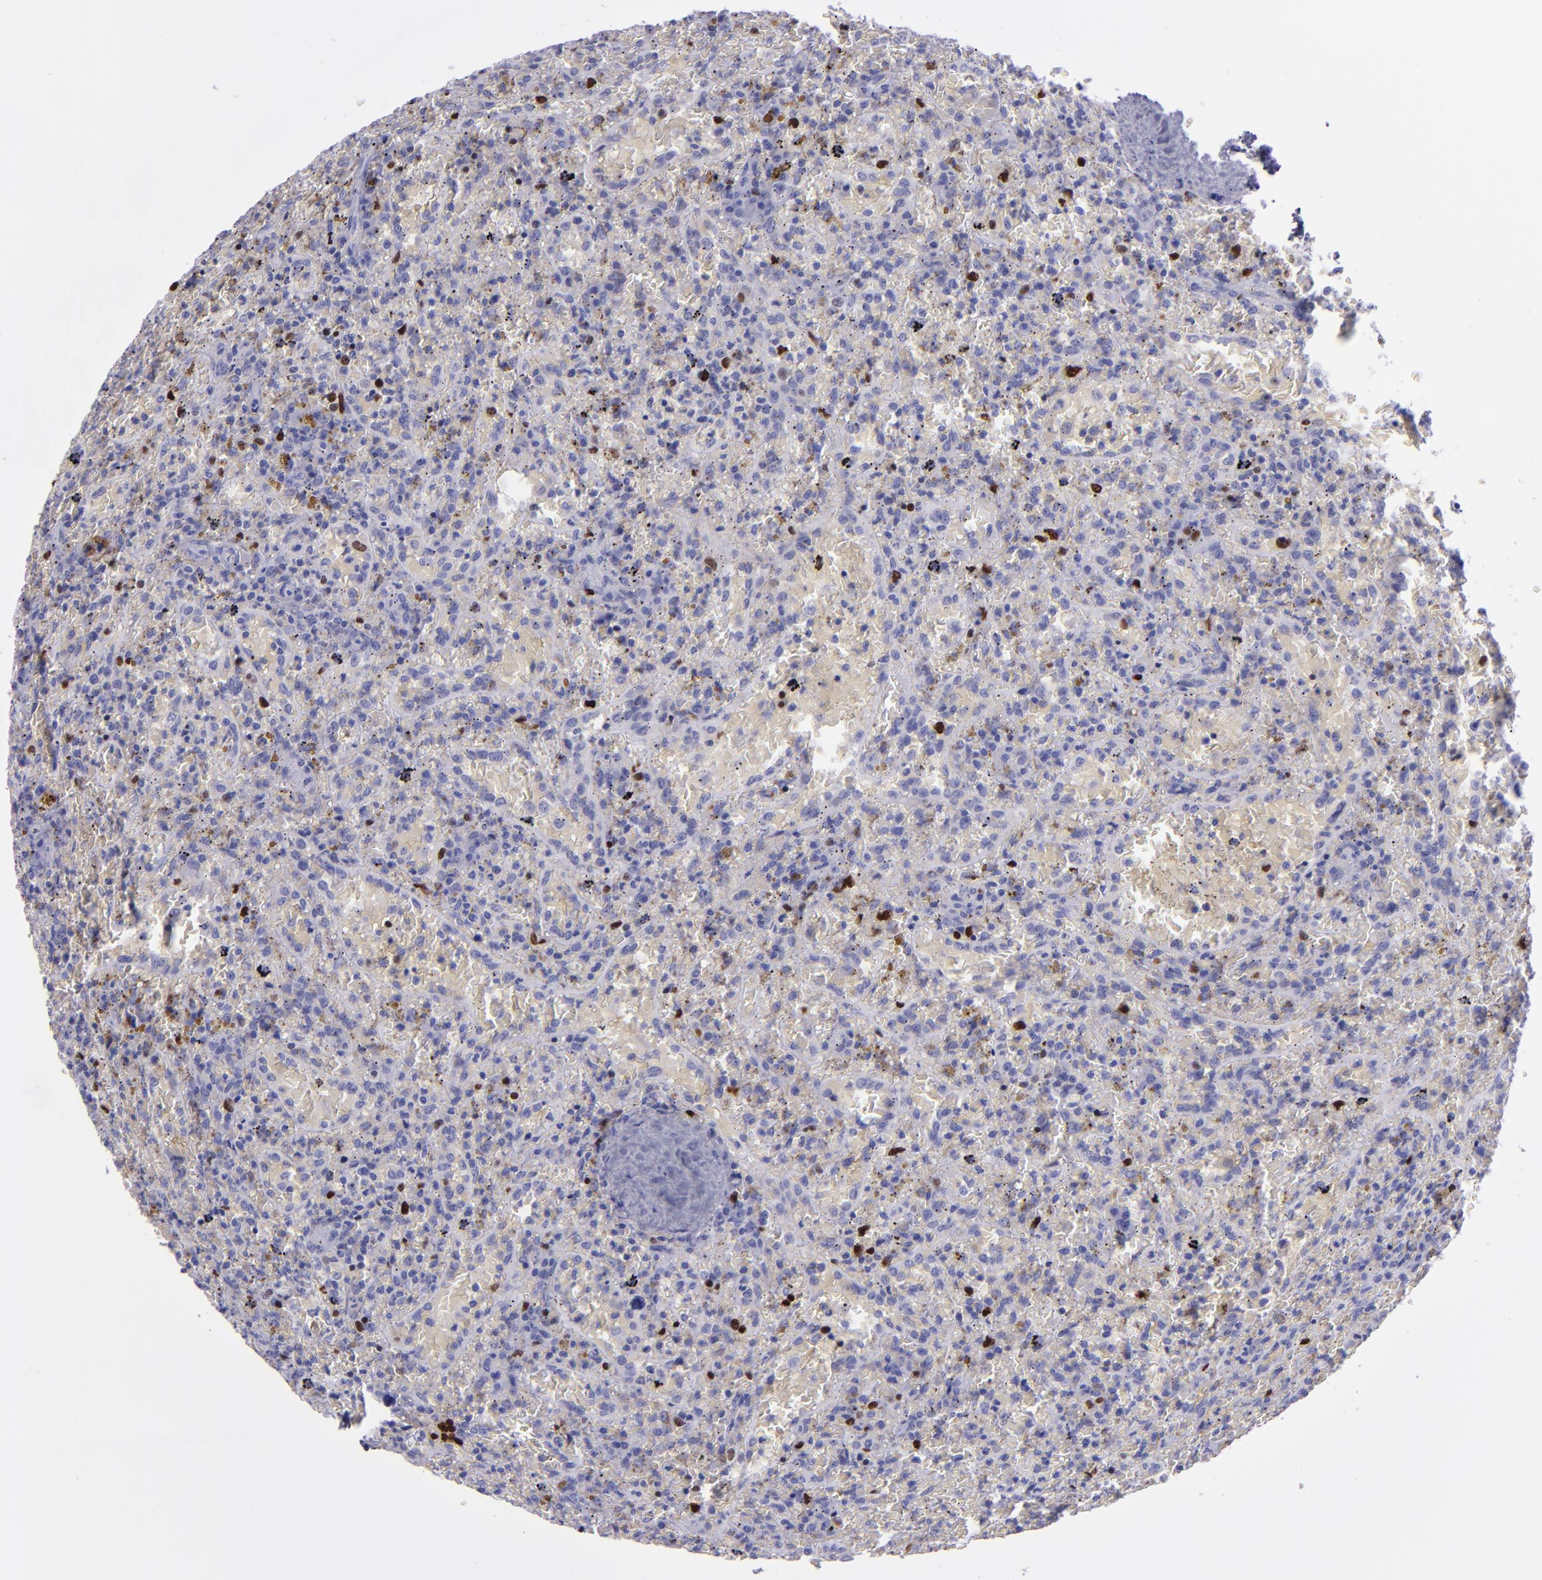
{"staining": {"intensity": "strong", "quantity": "<25%", "location": "nuclear"}, "tissue": "lymphoma", "cell_type": "Tumor cells", "image_type": "cancer", "snomed": [{"axis": "morphology", "description": "Malignant lymphoma, non-Hodgkin's type, High grade"}, {"axis": "topography", "description": "Spleen"}, {"axis": "topography", "description": "Lymph node"}], "caption": "Immunohistochemical staining of lymphoma shows medium levels of strong nuclear staining in about <25% of tumor cells.", "gene": "TOP2A", "patient": {"sex": "female", "age": 70}}